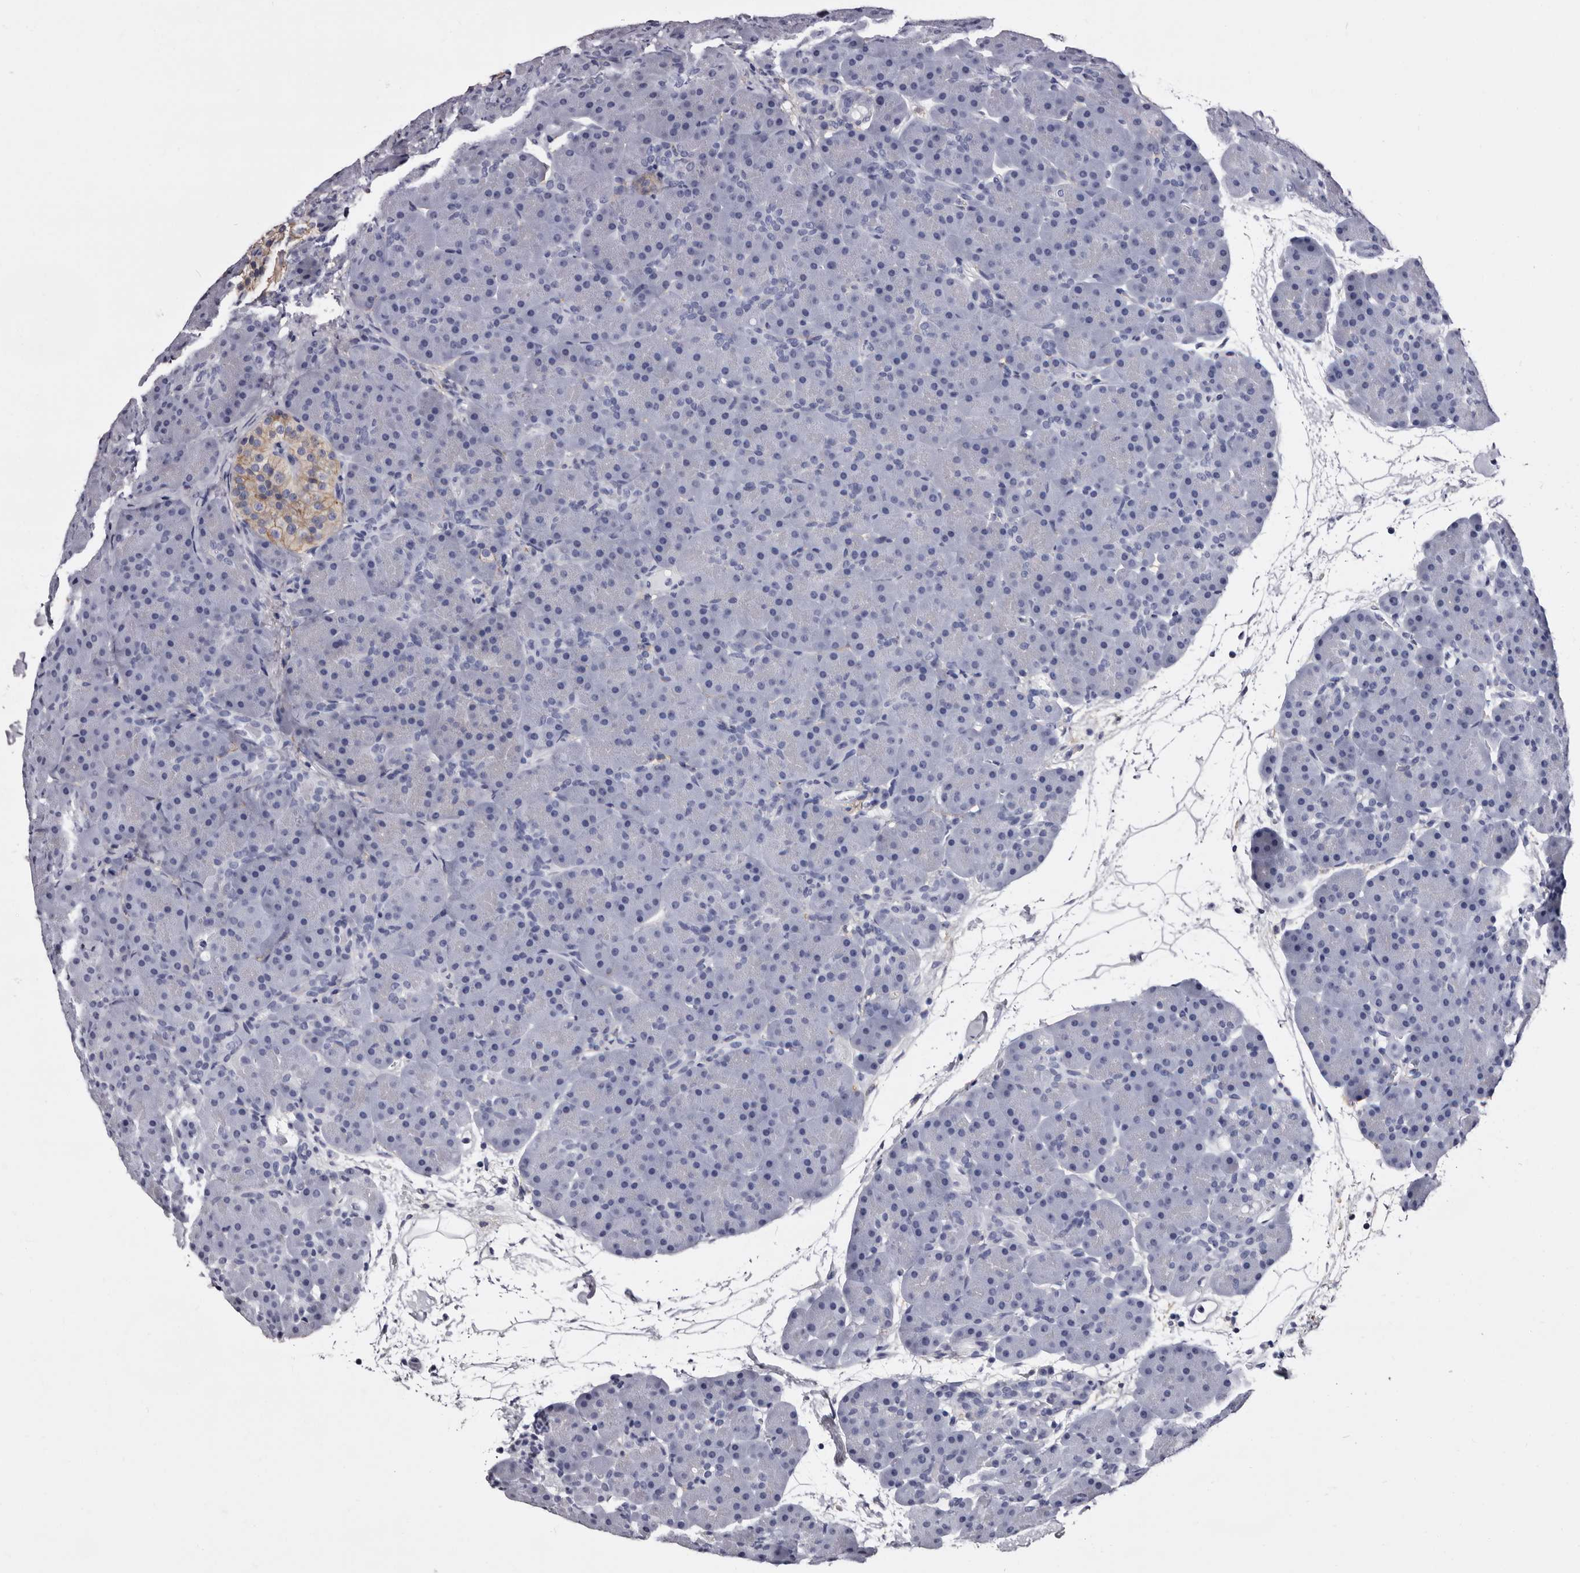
{"staining": {"intensity": "negative", "quantity": "none", "location": "none"}, "tissue": "pancreas", "cell_type": "Exocrine glandular cells", "image_type": "normal", "snomed": [{"axis": "morphology", "description": "Normal tissue, NOS"}, {"axis": "topography", "description": "Pancreas"}], "caption": "The histopathology image demonstrates no significant staining in exocrine glandular cells of pancreas. The staining is performed using DAB brown chromogen with nuclei counter-stained in using hematoxylin.", "gene": "EPB41L3", "patient": {"sex": "male", "age": 66}}